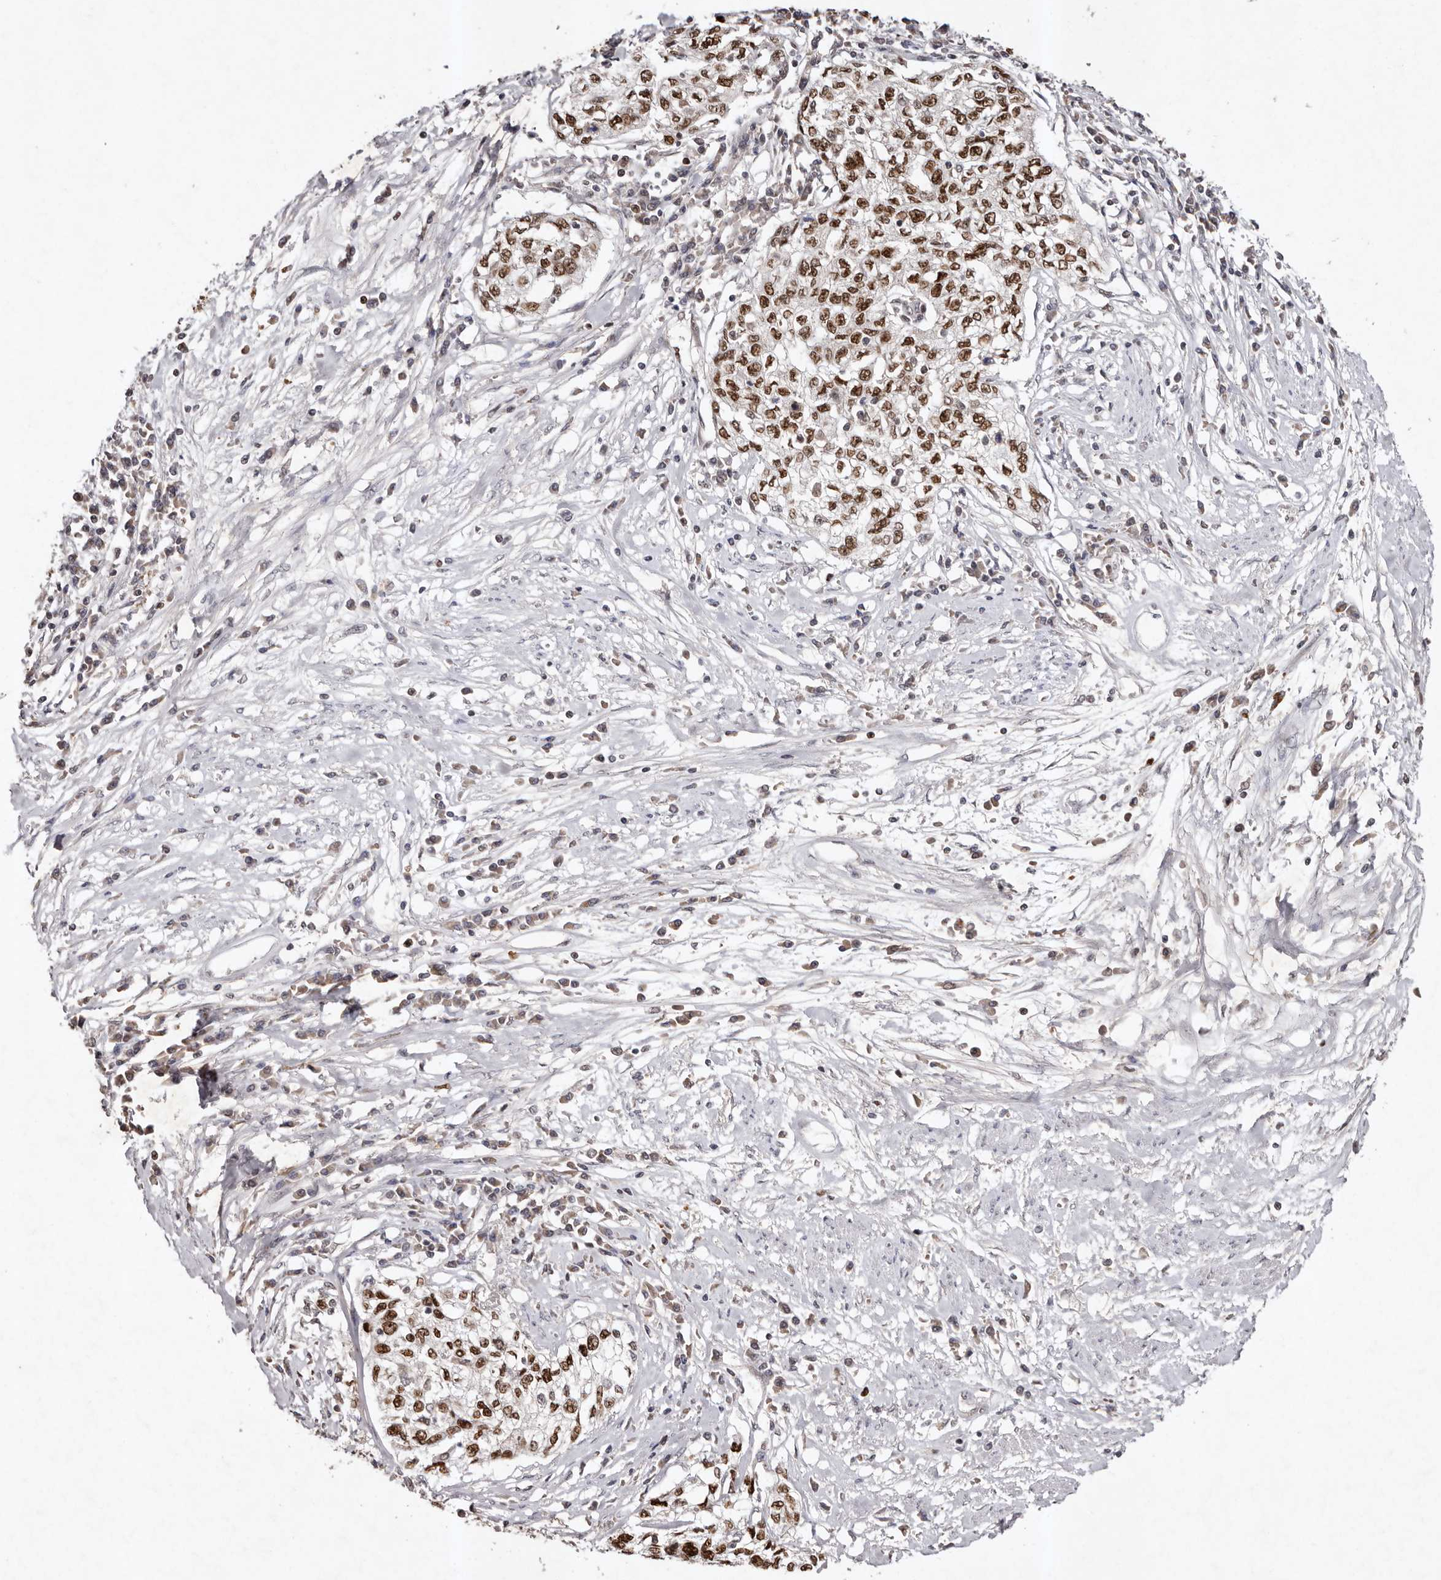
{"staining": {"intensity": "strong", "quantity": ">75%", "location": "nuclear"}, "tissue": "cervical cancer", "cell_type": "Tumor cells", "image_type": "cancer", "snomed": [{"axis": "morphology", "description": "Squamous cell carcinoma, NOS"}, {"axis": "topography", "description": "Cervix"}], "caption": "About >75% of tumor cells in human cervical squamous cell carcinoma exhibit strong nuclear protein expression as visualized by brown immunohistochemical staining.", "gene": "KLF7", "patient": {"sex": "female", "age": 57}}